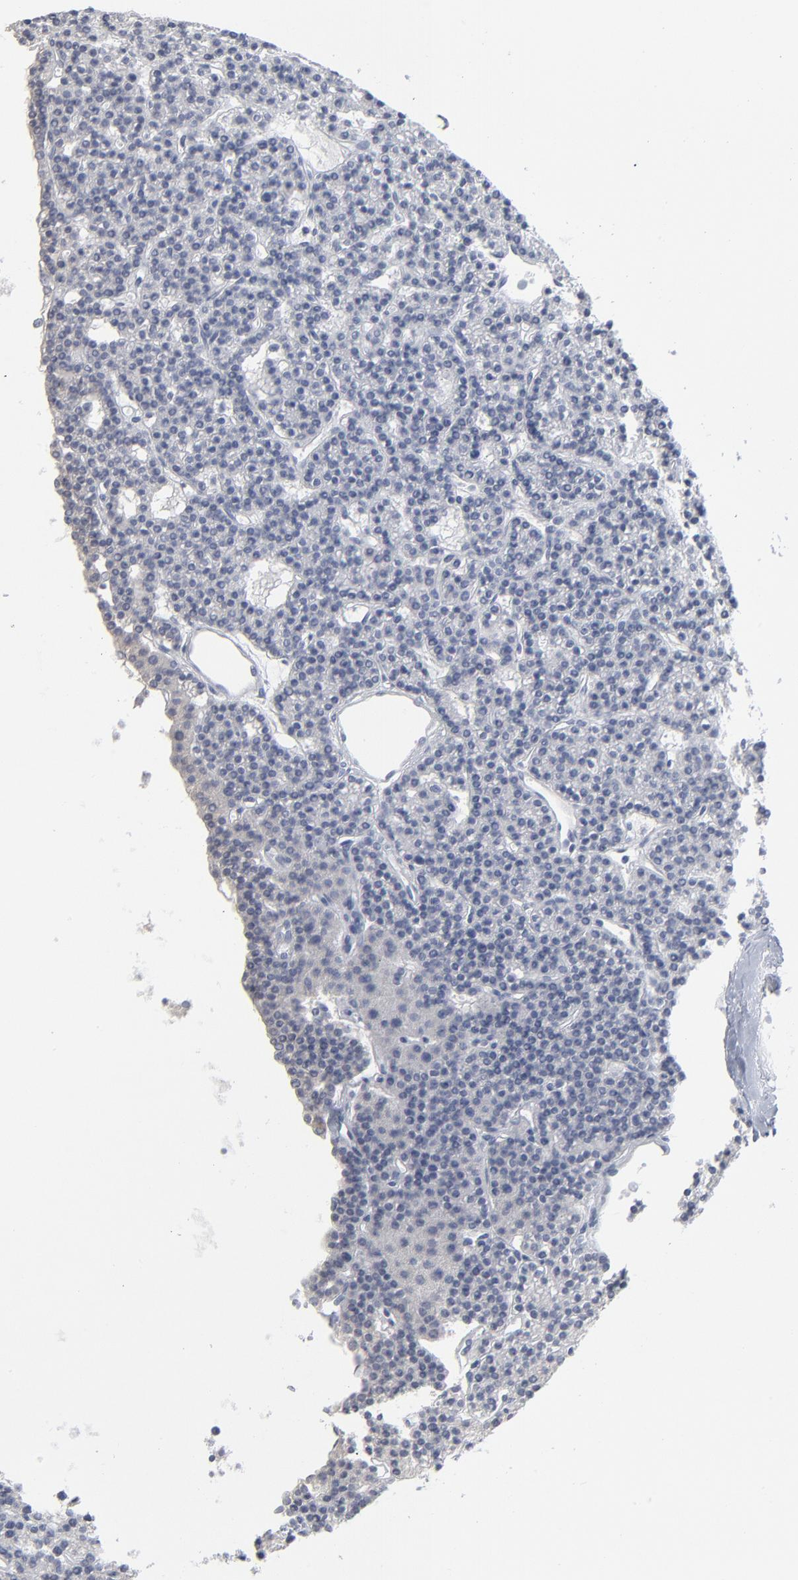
{"staining": {"intensity": "negative", "quantity": "none", "location": "none"}, "tissue": "parathyroid gland", "cell_type": "Glandular cells", "image_type": "normal", "snomed": [{"axis": "morphology", "description": "Normal tissue, NOS"}, {"axis": "topography", "description": "Parathyroid gland"}], "caption": "High power microscopy image of an immunohistochemistry (IHC) micrograph of unremarkable parathyroid gland, revealing no significant staining in glandular cells.", "gene": "PAGE1", "patient": {"sex": "female", "age": 45}}